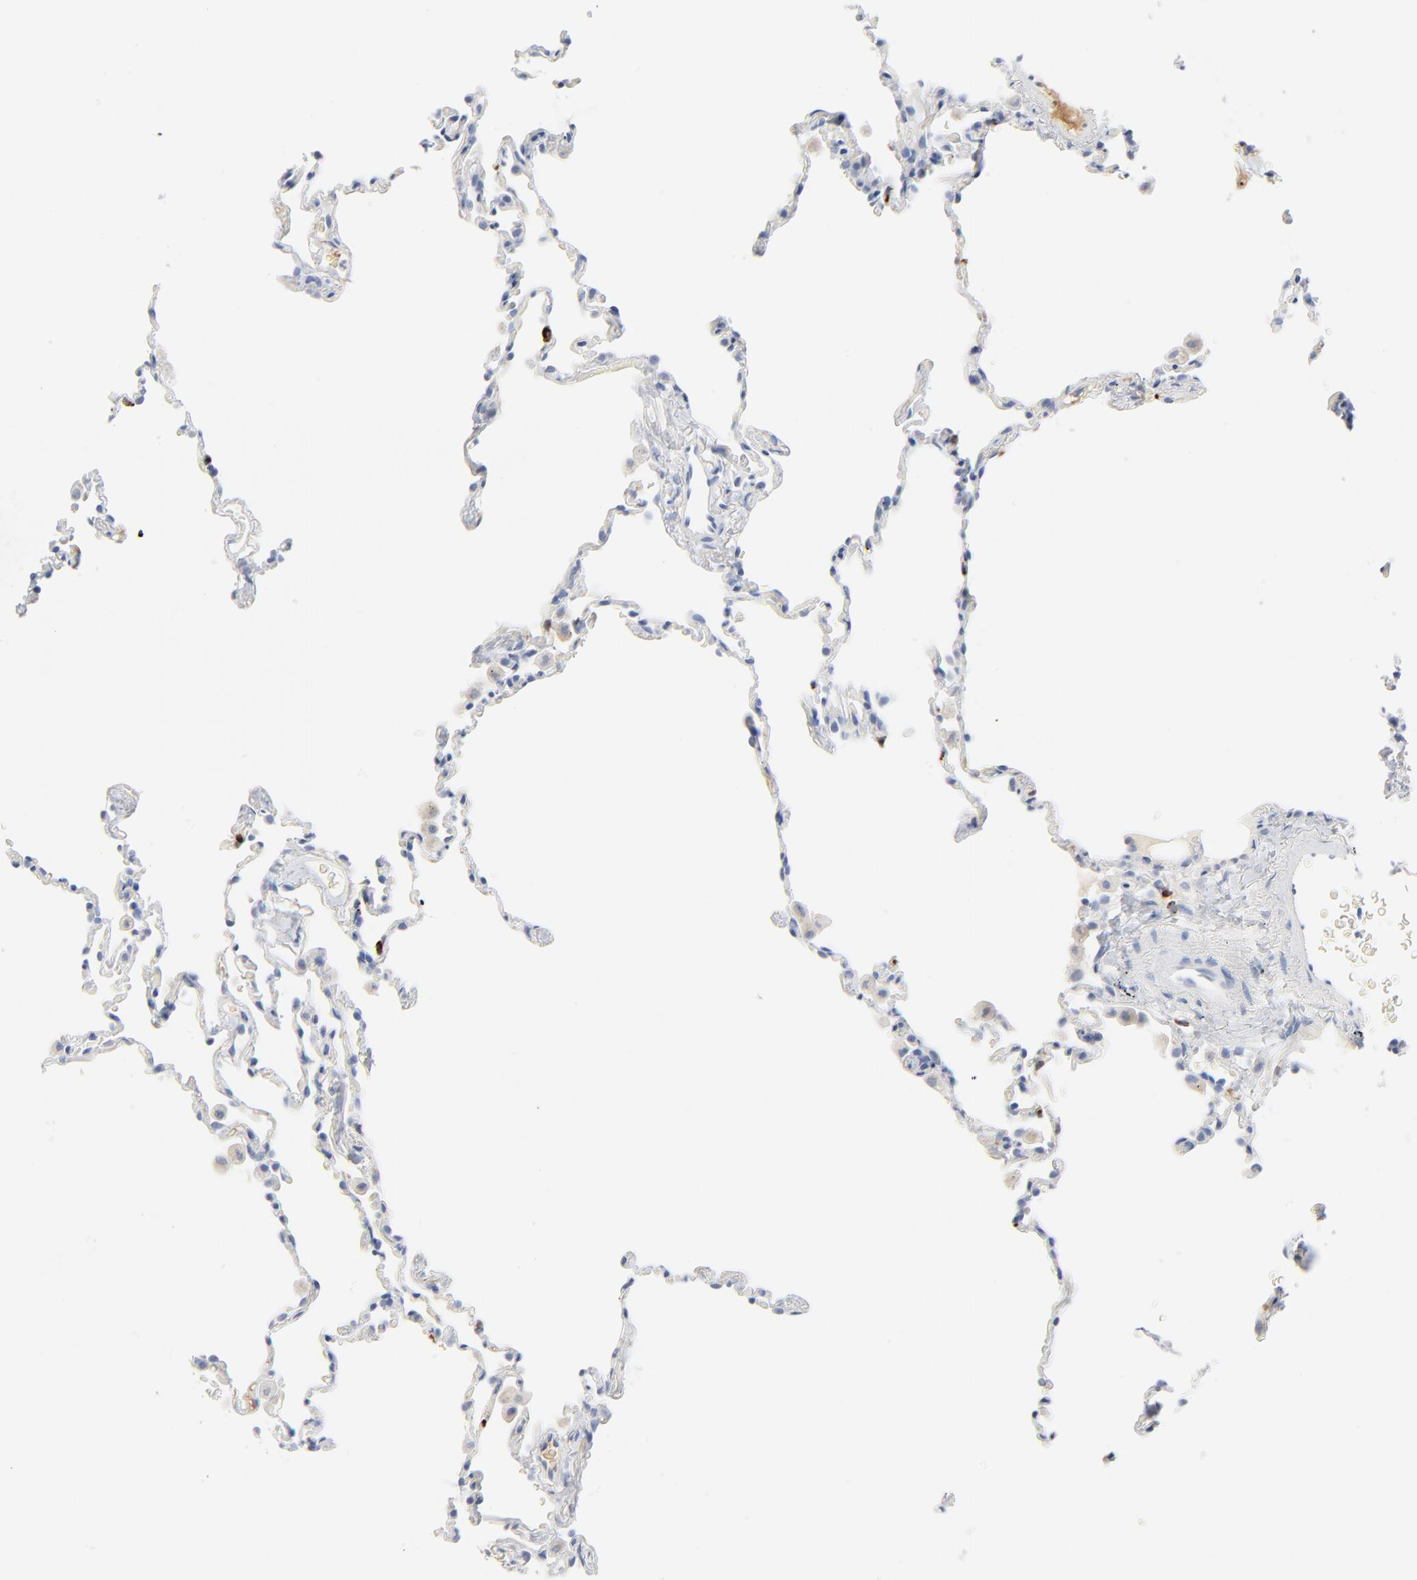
{"staining": {"intensity": "negative", "quantity": "none", "location": "none"}, "tissue": "lung", "cell_type": "Alveolar cells", "image_type": "normal", "snomed": [{"axis": "morphology", "description": "Normal tissue, NOS"}, {"axis": "morphology", "description": "Soft tissue tumor metastatic"}, {"axis": "topography", "description": "Lung"}], "caption": "Alveolar cells are negative for protein expression in benign human lung. (DAB (3,3'-diaminobenzidine) immunohistochemistry, high magnification).", "gene": "GZMB", "patient": {"sex": "male", "age": 59}}